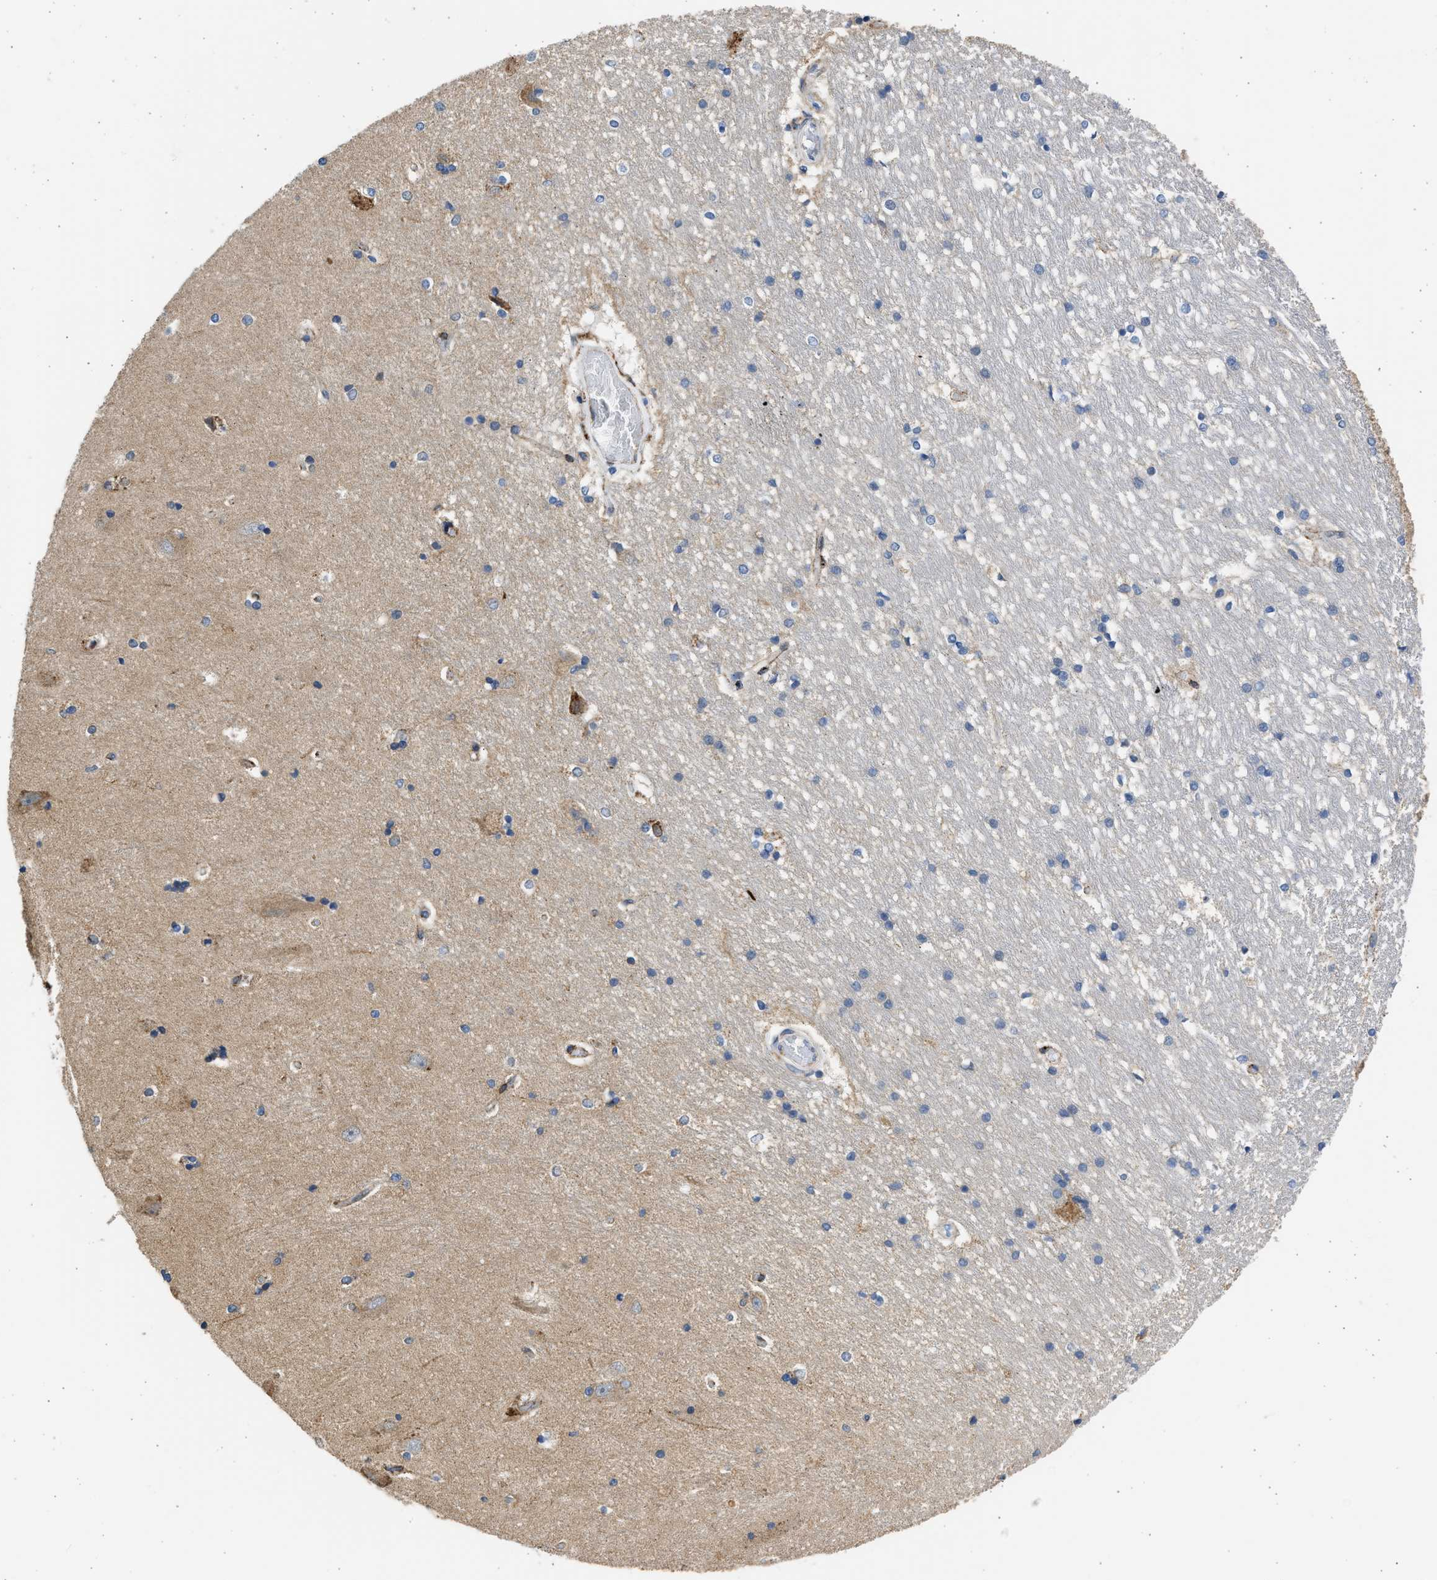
{"staining": {"intensity": "negative", "quantity": "none", "location": "none"}, "tissue": "hippocampus", "cell_type": "Glial cells", "image_type": "normal", "snomed": [{"axis": "morphology", "description": "Normal tissue, NOS"}, {"axis": "topography", "description": "Hippocampus"}], "caption": "Hippocampus was stained to show a protein in brown. There is no significant expression in glial cells. The staining is performed using DAB (3,3'-diaminobenzidine) brown chromogen with nuclei counter-stained in using hematoxylin.", "gene": "PLD2", "patient": {"sex": "male", "age": 45}}